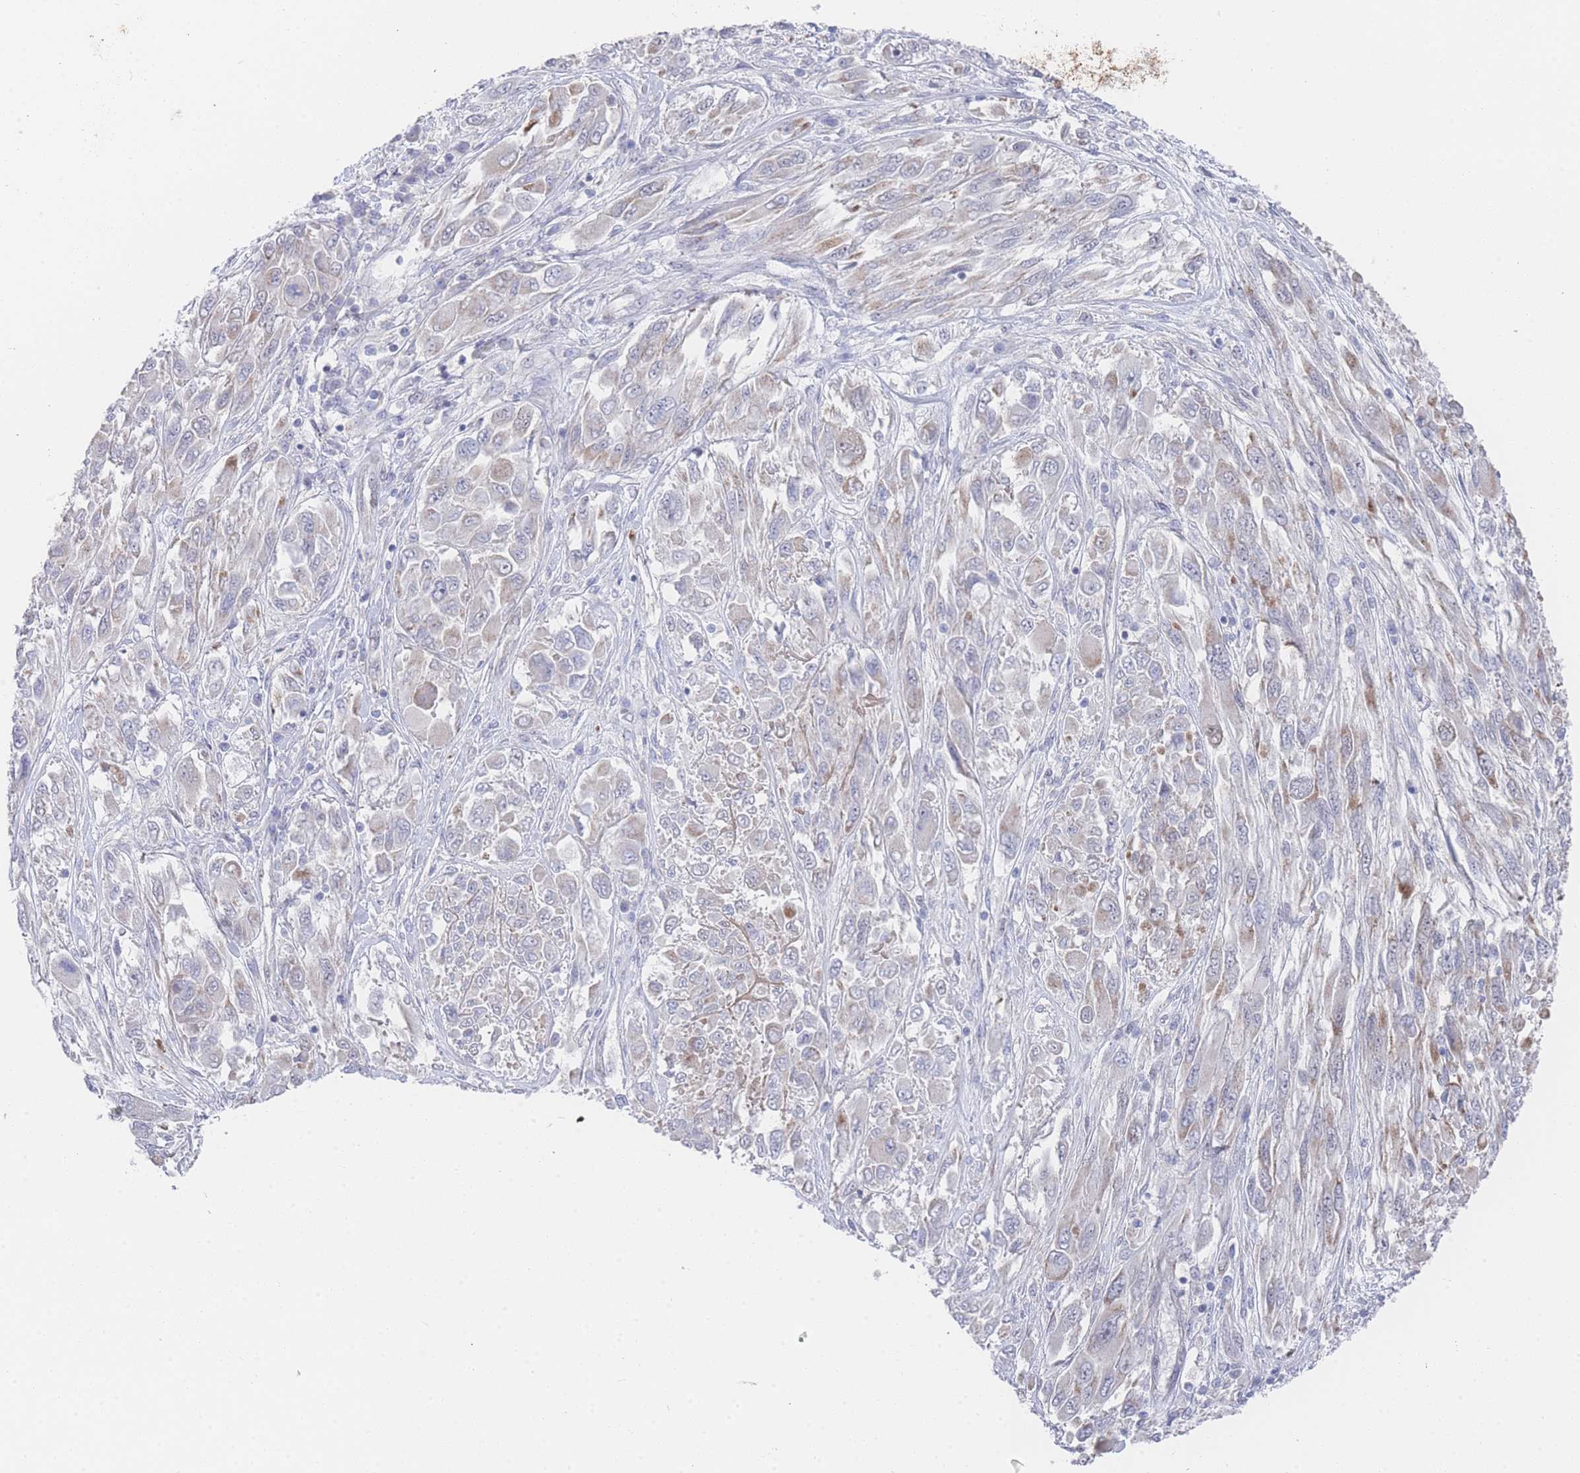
{"staining": {"intensity": "weak", "quantity": "<25%", "location": "cytoplasmic/membranous"}, "tissue": "melanoma", "cell_type": "Tumor cells", "image_type": "cancer", "snomed": [{"axis": "morphology", "description": "Malignant melanoma, NOS"}, {"axis": "topography", "description": "Skin"}], "caption": "A high-resolution histopathology image shows immunohistochemistry staining of melanoma, which exhibits no significant staining in tumor cells.", "gene": "ZNF142", "patient": {"sex": "female", "age": 91}}